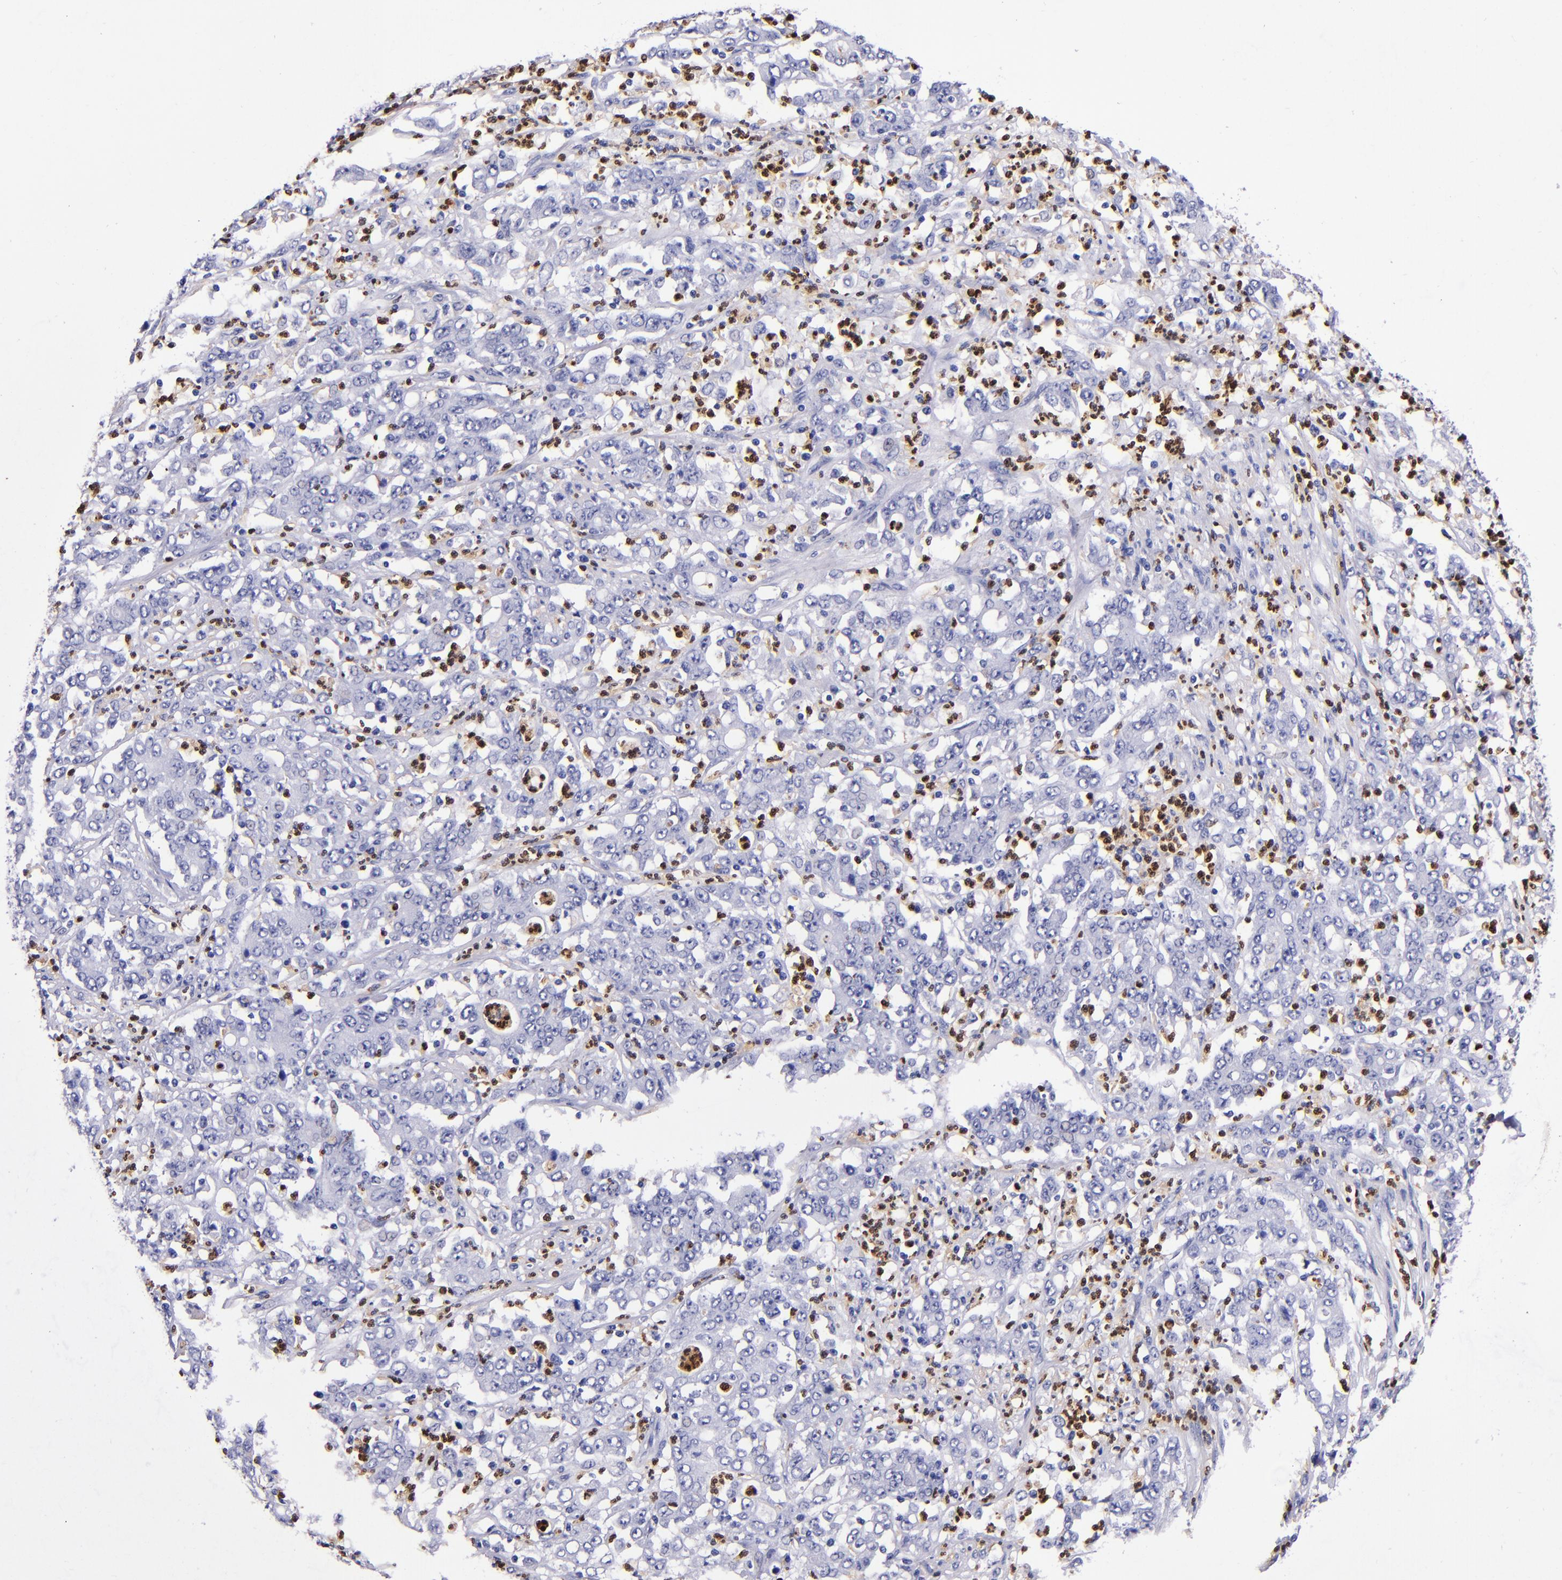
{"staining": {"intensity": "negative", "quantity": "none", "location": "none"}, "tissue": "stomach cancer", "cell_type": "Tumor cells", "image_type": "cancer", "snomed": [{"axis": "morphology", "description": "Adenocarcinoma, NOS"}, {"axis": "topography", "description": "Stomach, lower"}], "caption": "Immunohistochemistry micrograph of neoplastic tissue: human stomach cancer stained with DAB (3,3'-diaminobenzidine) reveals no significant protein positivity in tumor cells. (DAB IHC visualized using brightfield microscopy, high magnification).", "gene": "S100A8", "patient": {"sex": "female", "age": 71}}